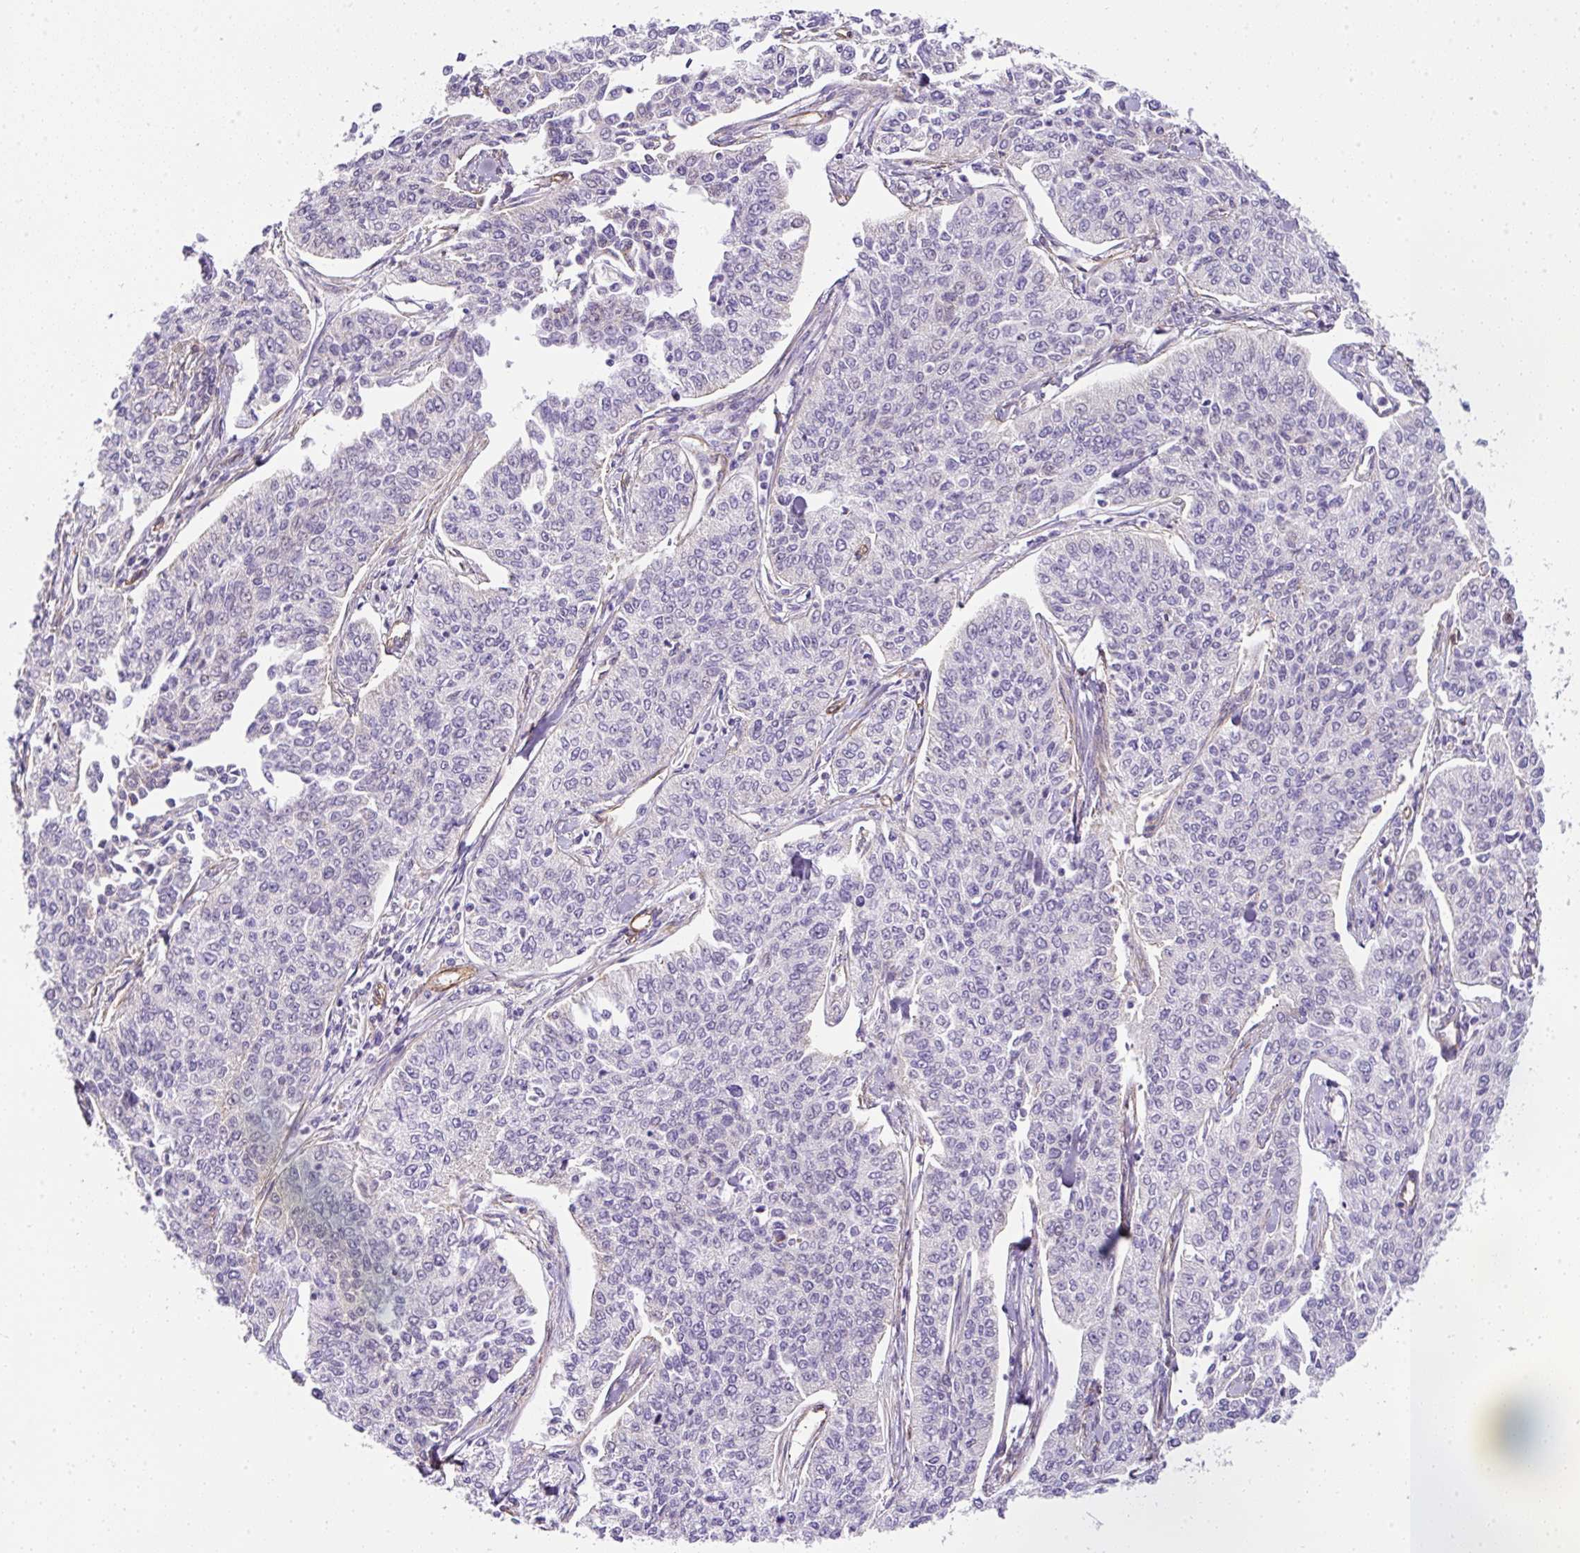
{"staining": {"intensity": "negative", "quantity": "none", "location": "none"}, "tissue": "cervical cancer", "cell_type": "Tumor cells", "image_type": "cancer", "snomed": [{"axis": "morphology", "description": "Squamous cell carcinoma, NOS"}, {"axis": "topography", "description": "Cervix"}], "caption": "DAB immunohistochemical staining of human cervical cancer demonstrates no significant expression in tumor cells. (Stains: DAB (3,3'-diaminobenzidine) immunohistochemistry (IHC) with hematoxylin counter stain, Microscopy: brightfield microscopy at high magnification).", "gene": "ANKUB1", "patient": {"sex": "female", "age": 35}}